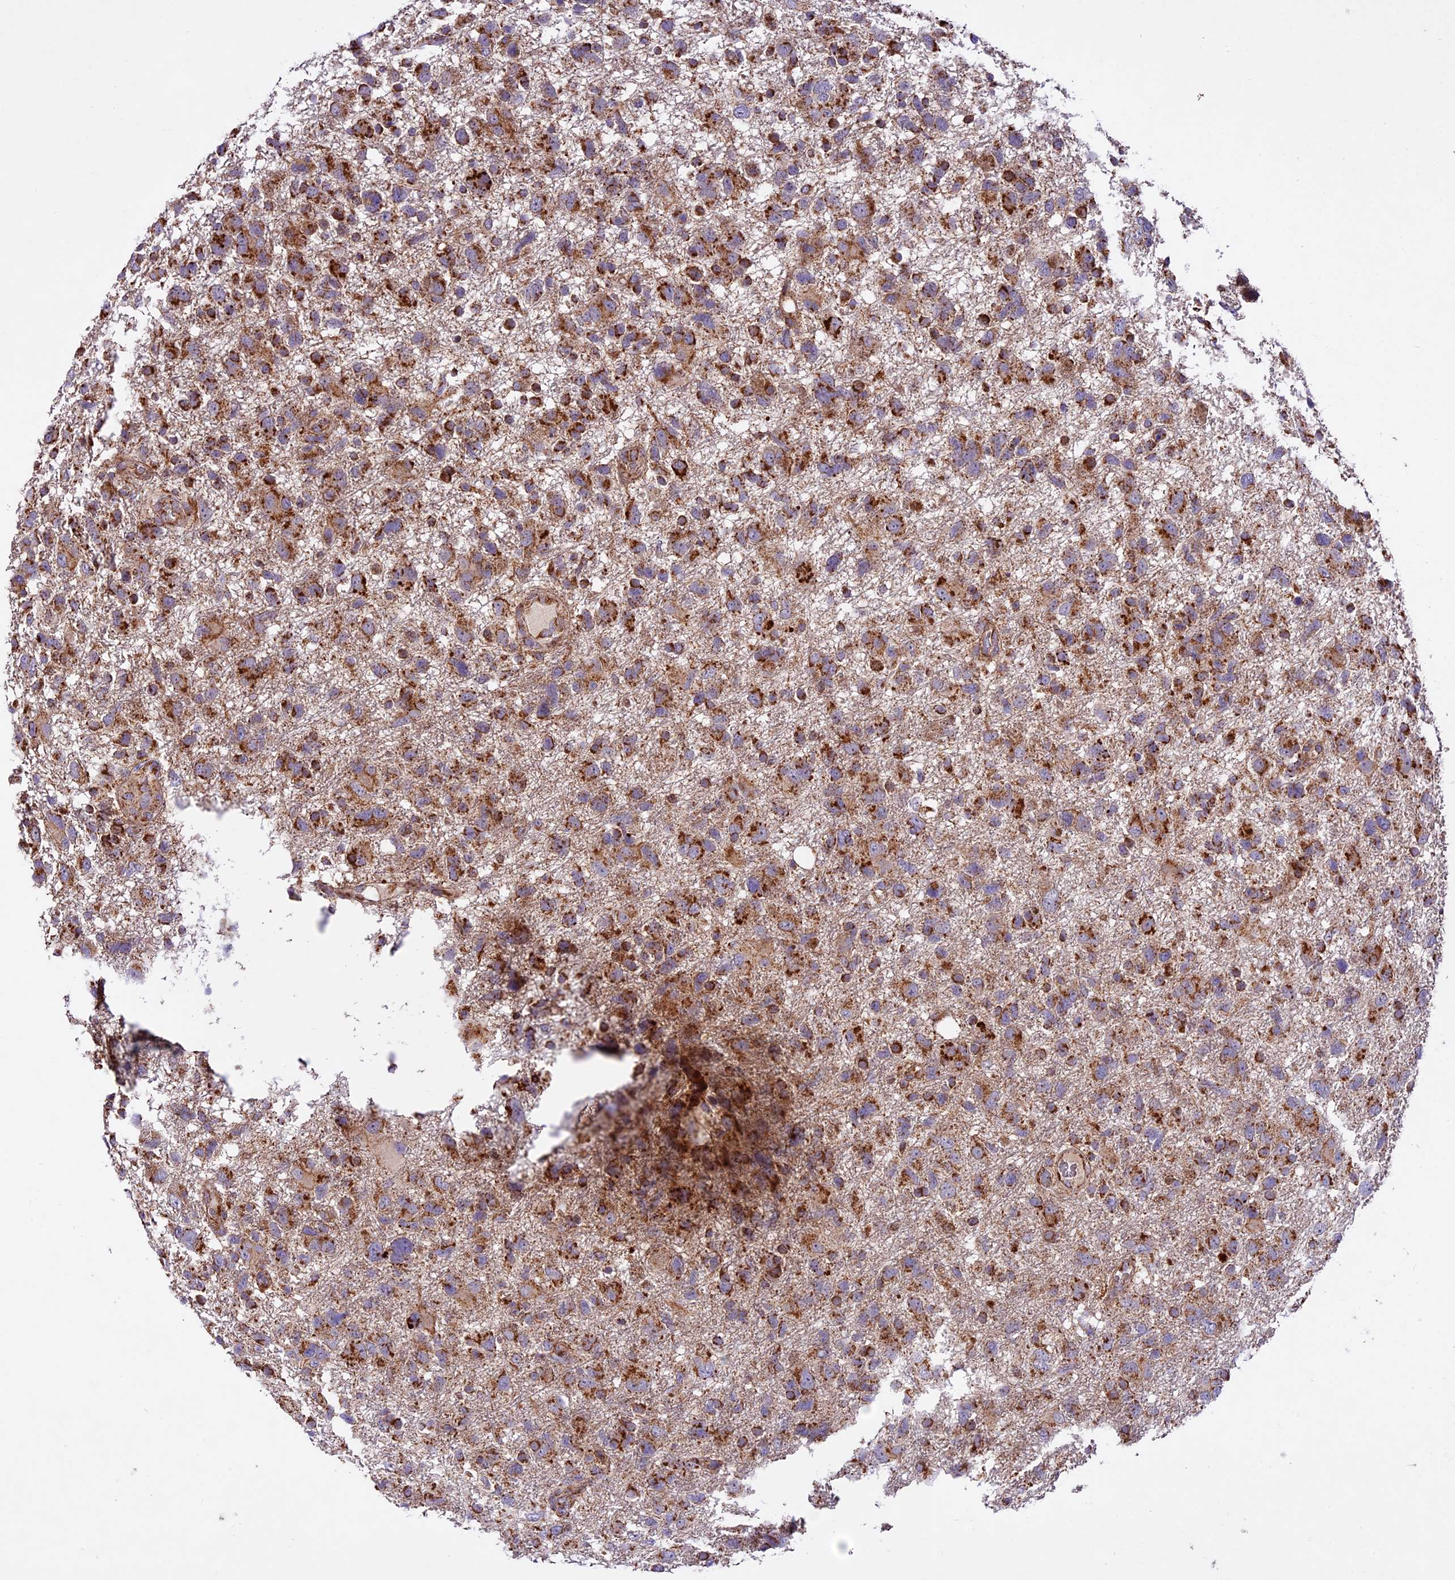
{"staining": {"intensity": "strong", "quantity": ">75%", "location": "cytoplasmic/membranous"}, "tissue": "glioma", "cell_type": "Tumor cells", "image_type": "cancer", "snomed": [{"axis": "morphology", "description": "Glioma, malignant, High grade"}, {"axis": "topography", "description": "Brain"}], "caption": "There is high levels of strong cytoplasmic/membranous expression in tumor cells of malignant glioma (high-grade), as demonstrated by immunohistochemical staining (brown color).", "gene": "NDUFA8", "patient": {"sex": "male", "age": 61}}